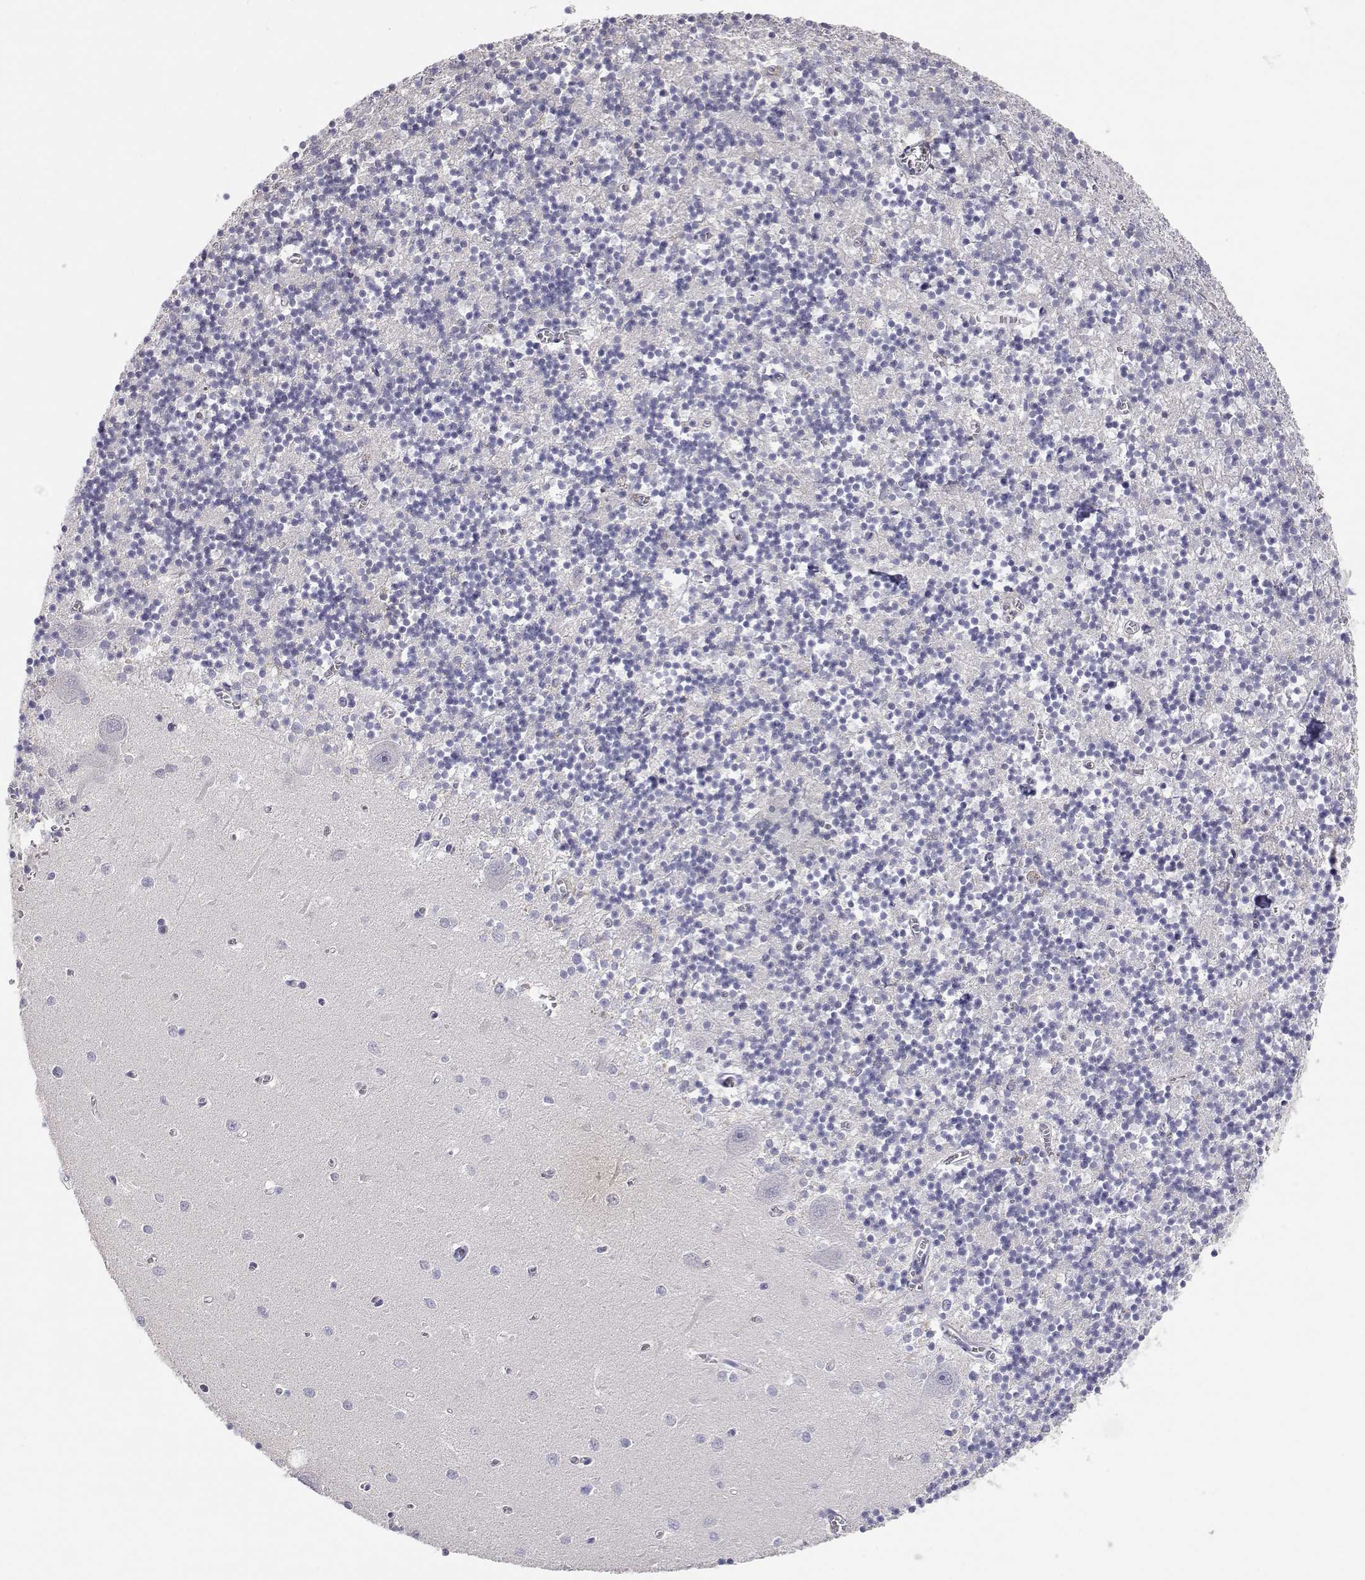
{"staining": {"intensity": "negative", "quantity": "none", "location": "none"}, "tissue": "cerebellum", "cell_type": "Cells in granular layer", "image_type": "normal", "snomed": [{"axis": "morphology", "description": "Normal tissue, NOS"}, {"axis": "topography", "description": "Cerebellum"}], "caption": "Immunohistochemistry micrograph of benign human cerebellum stained for a protein (brown), which shows no expression in cells in granular layer.", "gene": "ADA", "patient": {"sex": "female", "age": 64}}